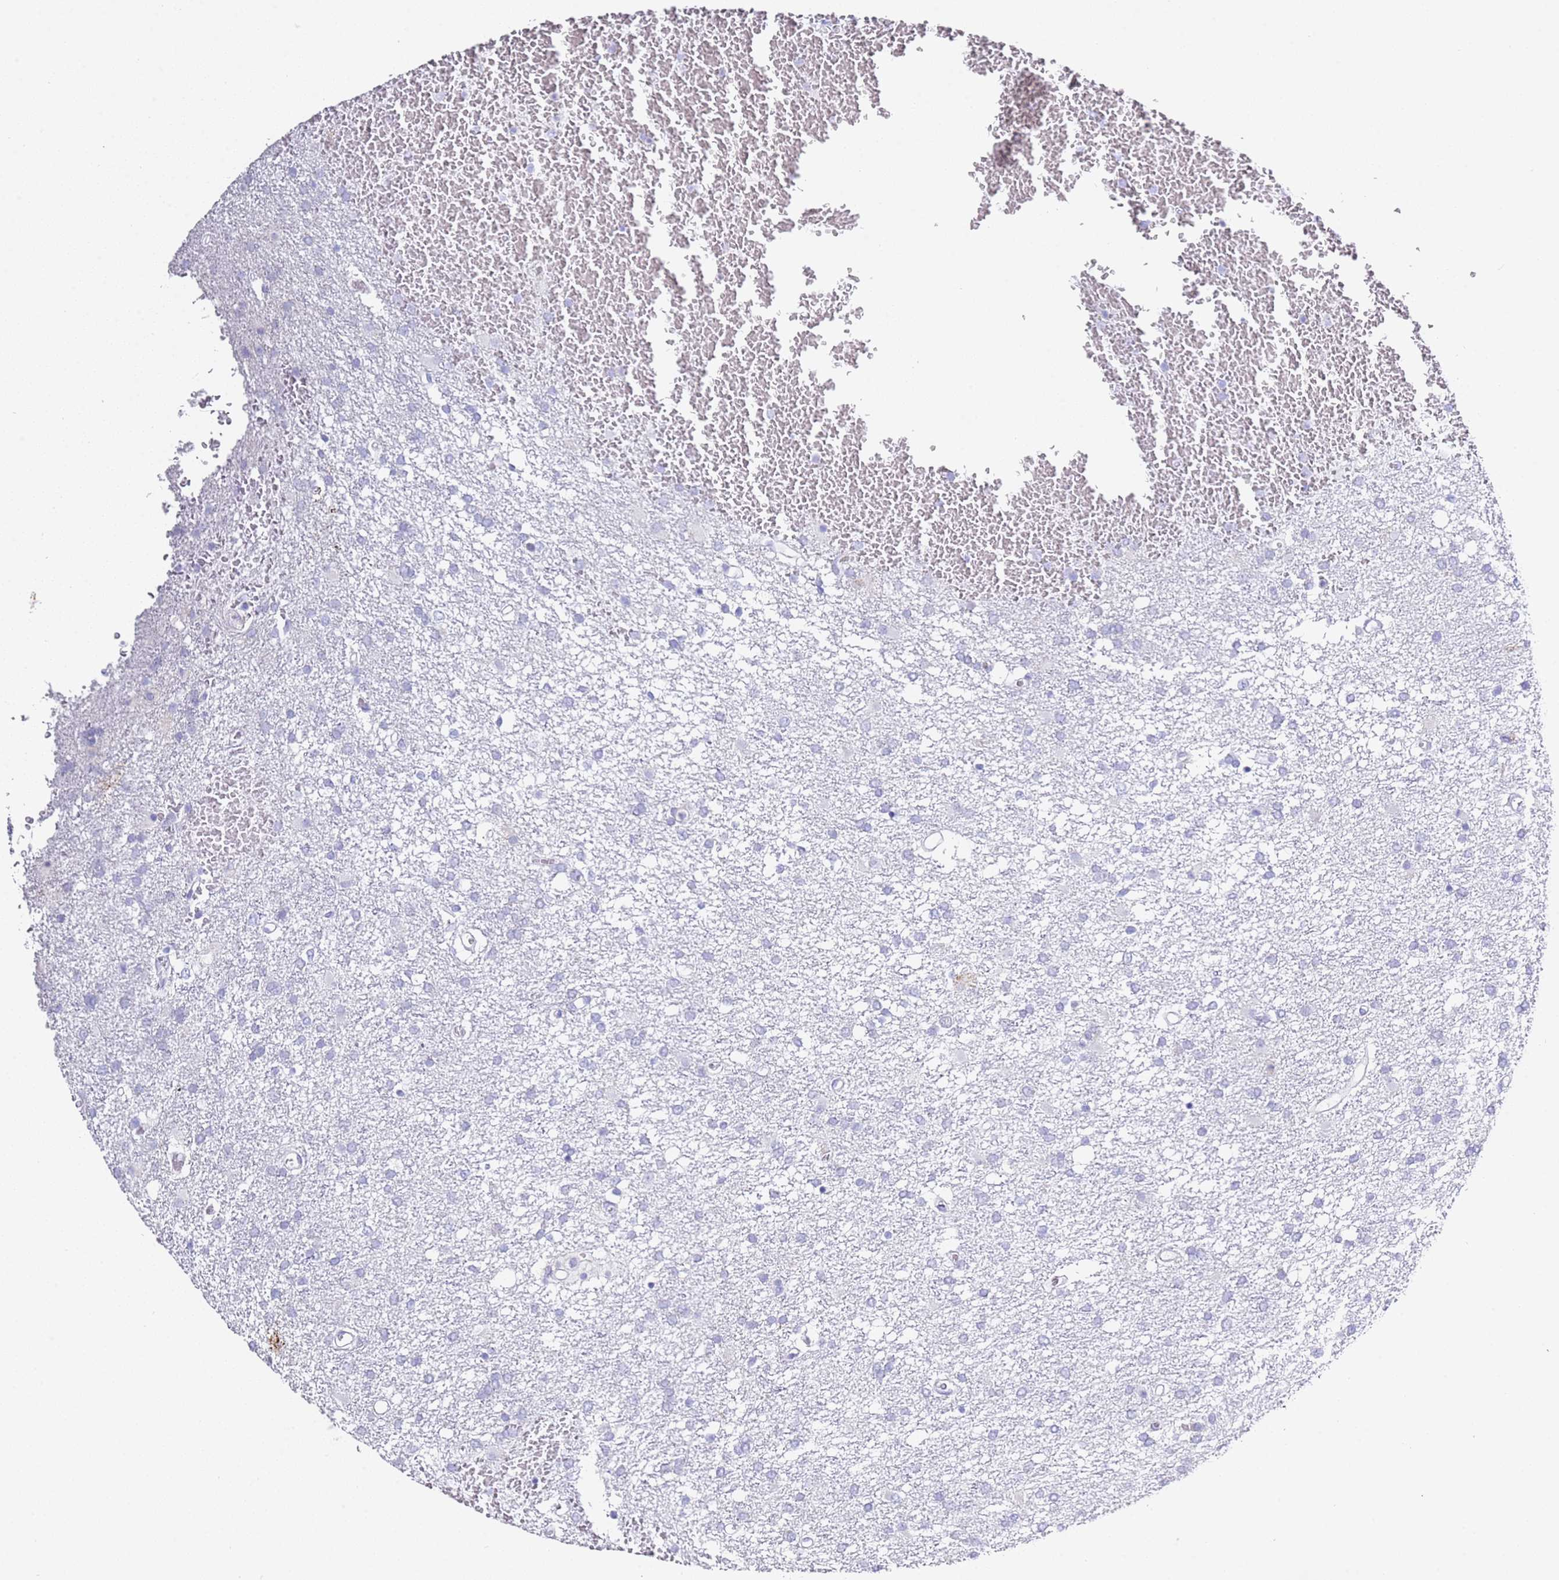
{"staining": {"intensity": "negative", "quantity": "none", "location": "none"}, "tissue": "glioma", "cell_type": "Tumor cells", "image_type": "cancer", "snomed": [{"axis": "morphology", "description": "Glioma, malignant, High grade"}, {"axis": "topography", "description": "Brain"}], "caption": "Immunohistochemical staining of human malignant glioma (high-grade) displays no significant staining in tumor cells.", "gene": "PTBP2", "patient": {"sex": "female", "age": 74}}